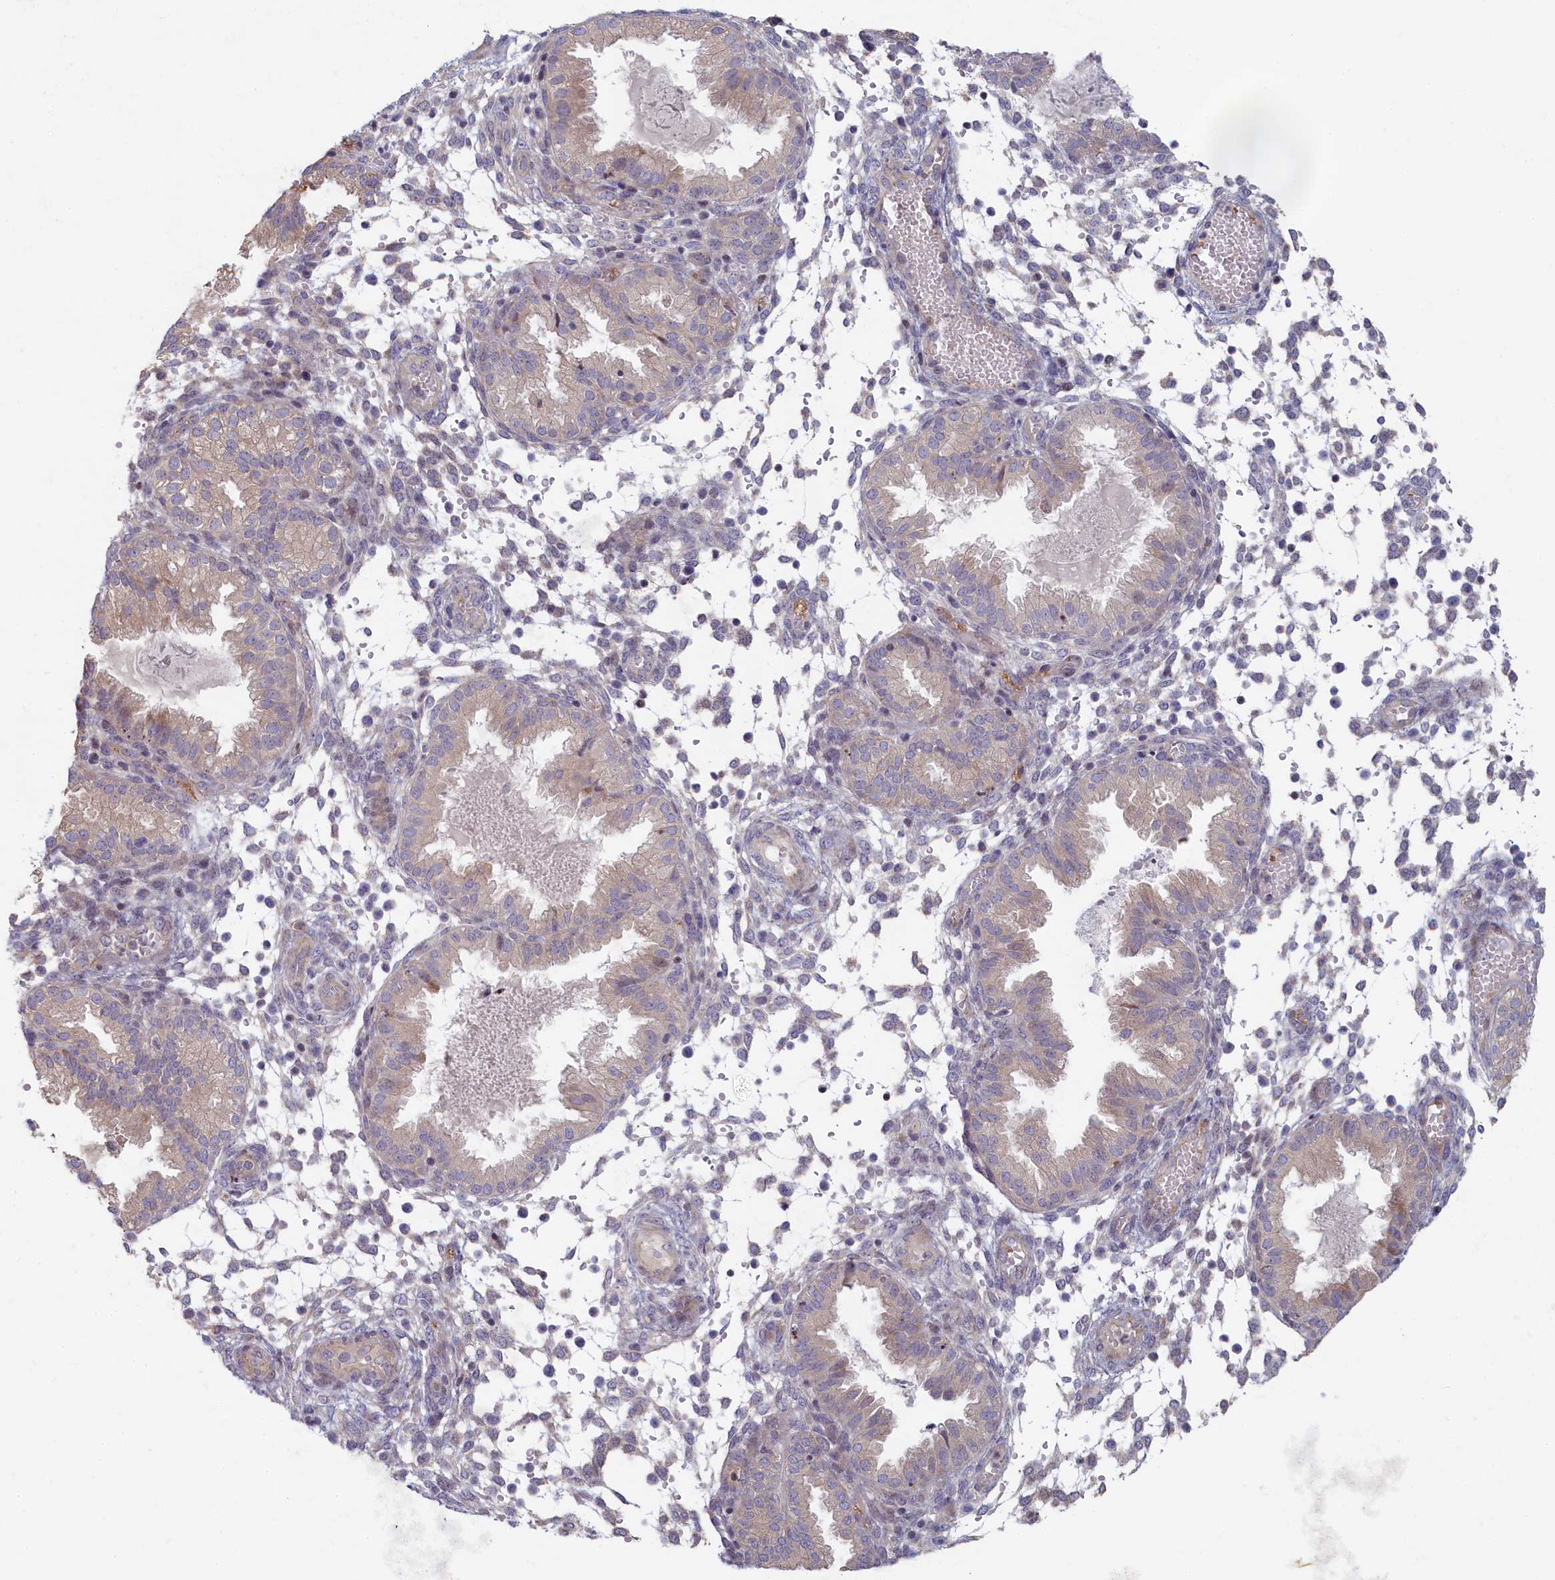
{"staining": {"intensity": "negative", "quantity": "none", "location": "none"}, "tissue": "endometrium", "cell_type": "Cells in endometrial stroma", "image_type": "normal", "snomed": [{"axis": "morphology", "description": "Normal tissue, NOS"}, {"axis": "topography", "description": "Endometrium"}], "caption": "The IHC histopathology image has no significant expression in cells in endometrial stroma of endometrium.", "gene": "INTS4", "patient": {"sex": "female", "age": 33}}